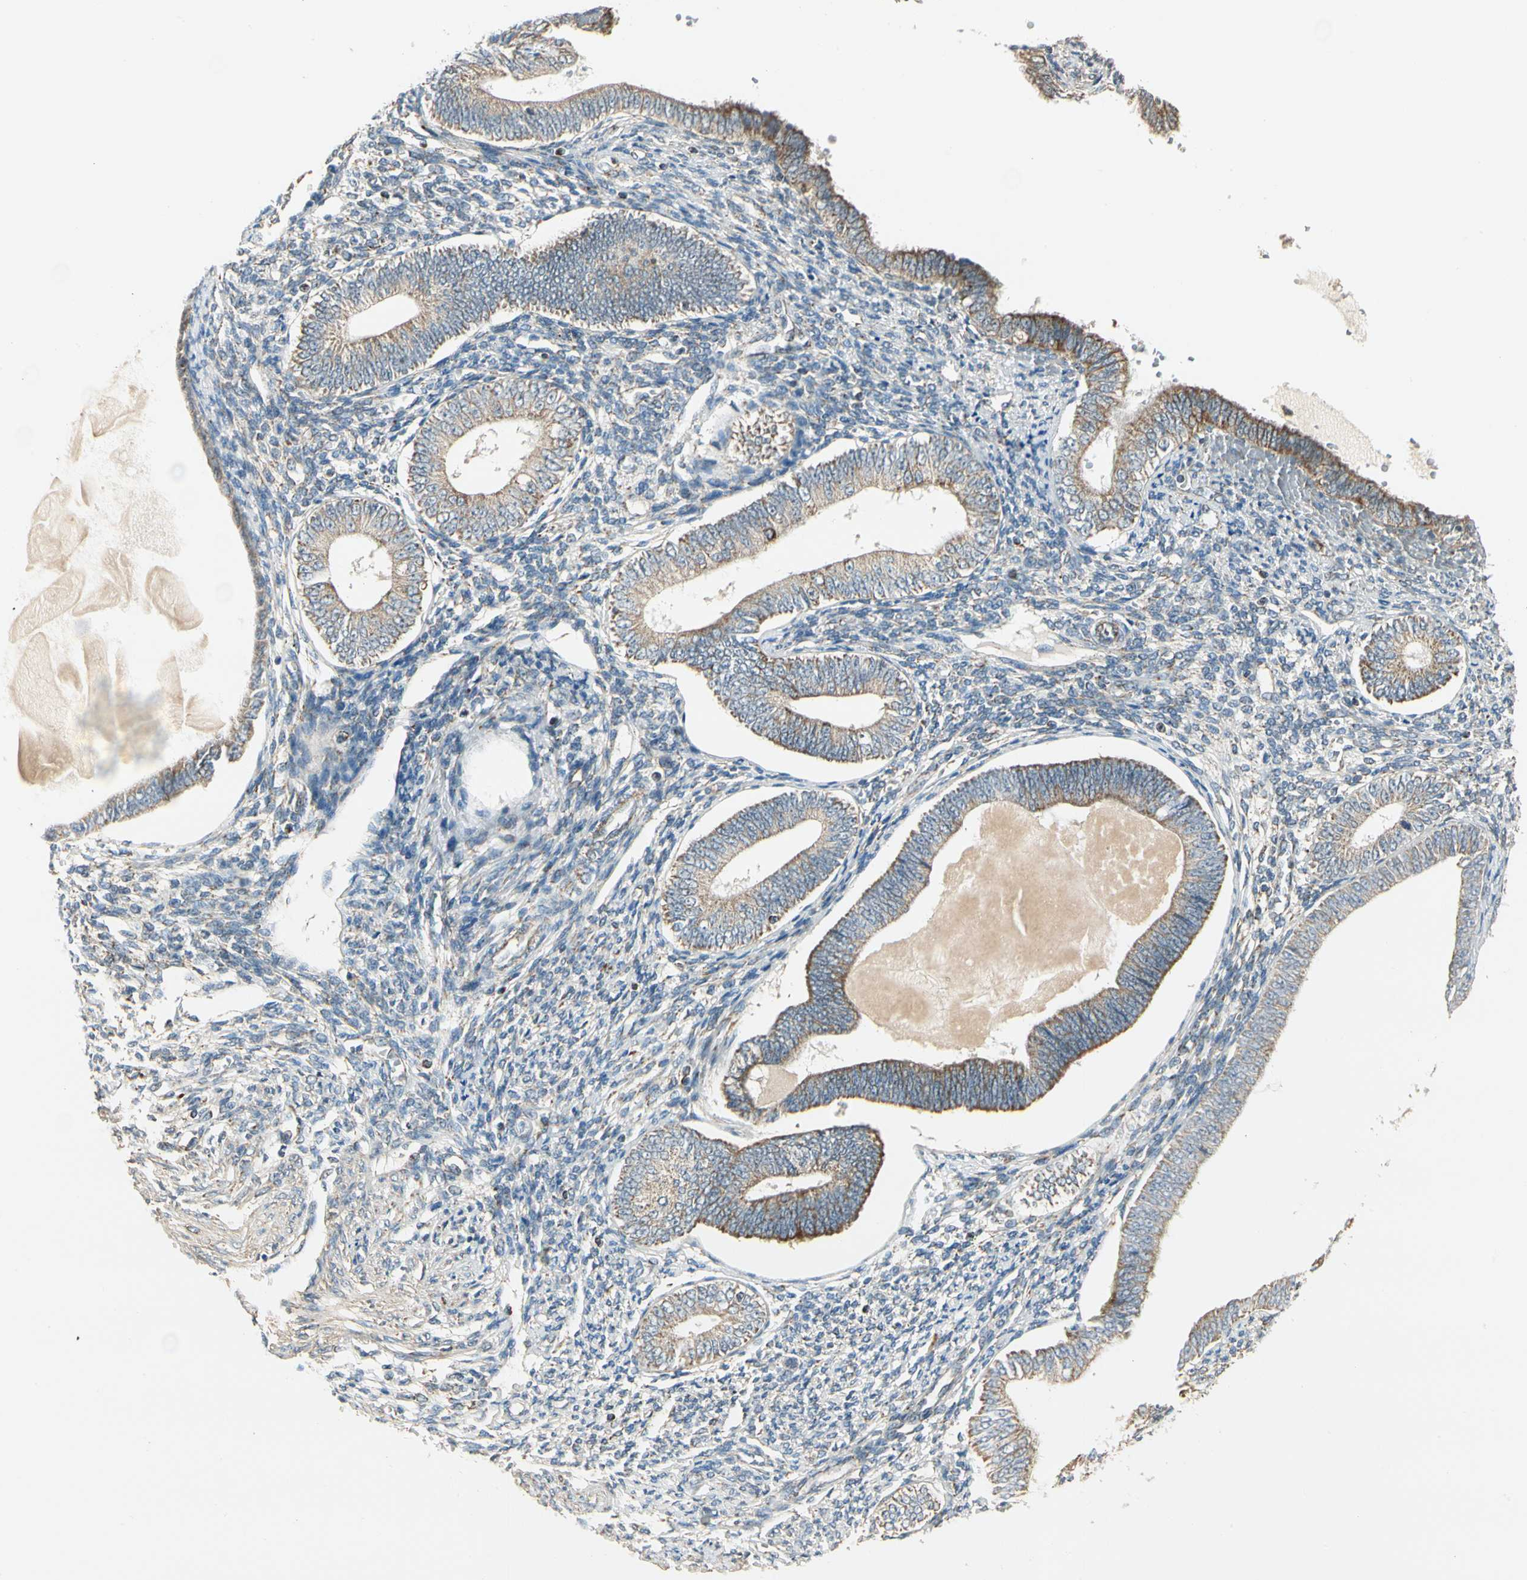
{"staining": {"intensity": "negative", "quantity": "none", "location": "none"}, "tissue": "endometrium", "cell_type": "Cells in endometrial stroma", "image_type": "normal", "snomed": [{"axis": "morphology", "description": "Normal tissue, NOS"}, {"axis": "topography", "description": "Endometrium"}], "caption": "The micrograph reveals no significant staining in cells in endometrial stroma of endometrium.", "gene": "EPHB3", "patient": {"sex": "female", "age": 82}}